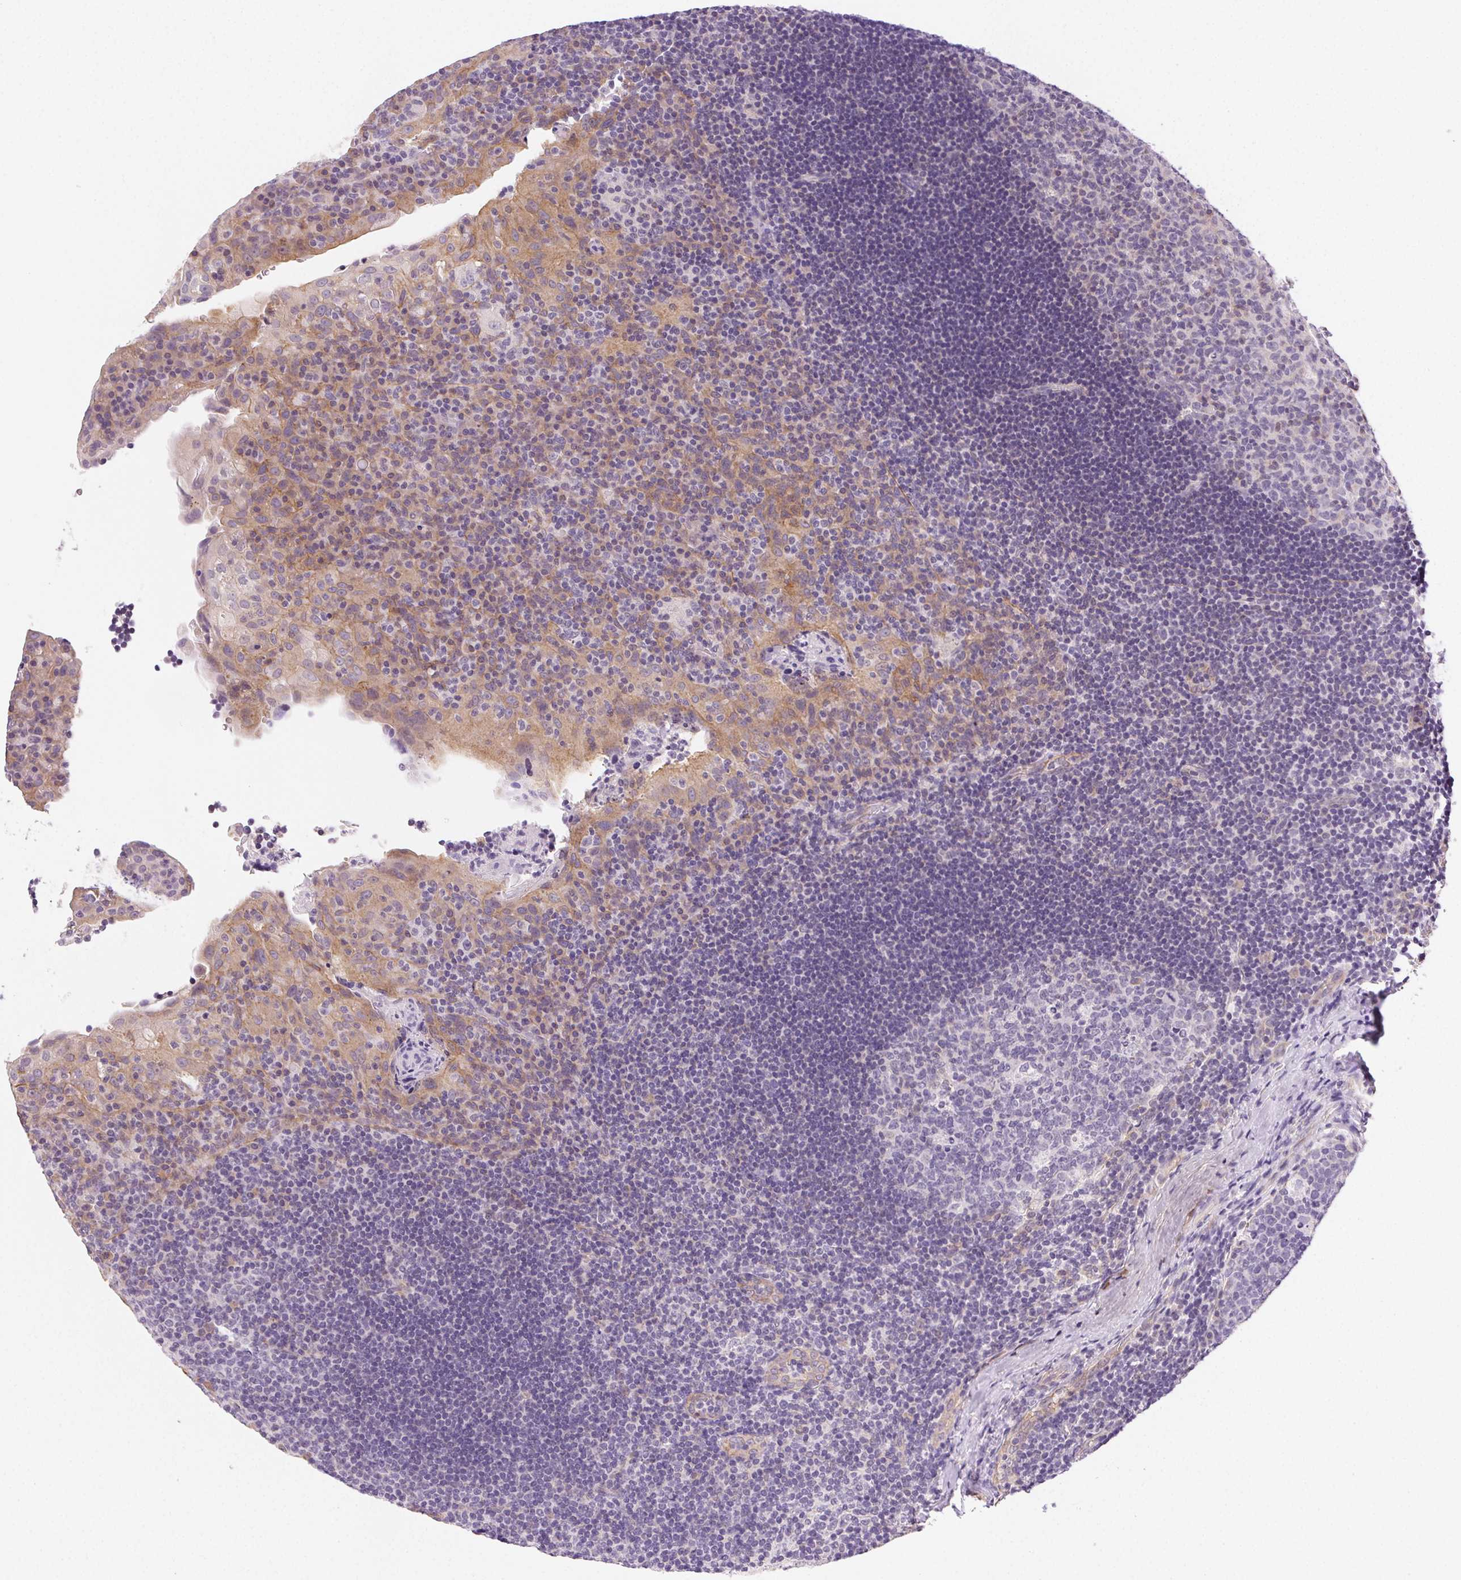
{"staining": {"intensity": "negative", "quantity": "none", "location": "none"}, "tissue": "tonsil", "cell_type": "Germinal center cells", "image_type": "normal", "snomed": [{"axis": "morphology", "description": "Normal tissue, NOS"}, {"axis": "topography", "description": "Tonsil"}], "caption": "Immunohistochemistry (IHC) histopathology image of normal human tonsil stained for a protein (brown), which reveals no staining in germinal center cells.", "gene": "CSN1S1", "patient": {"sex": "male", "age": 17}}